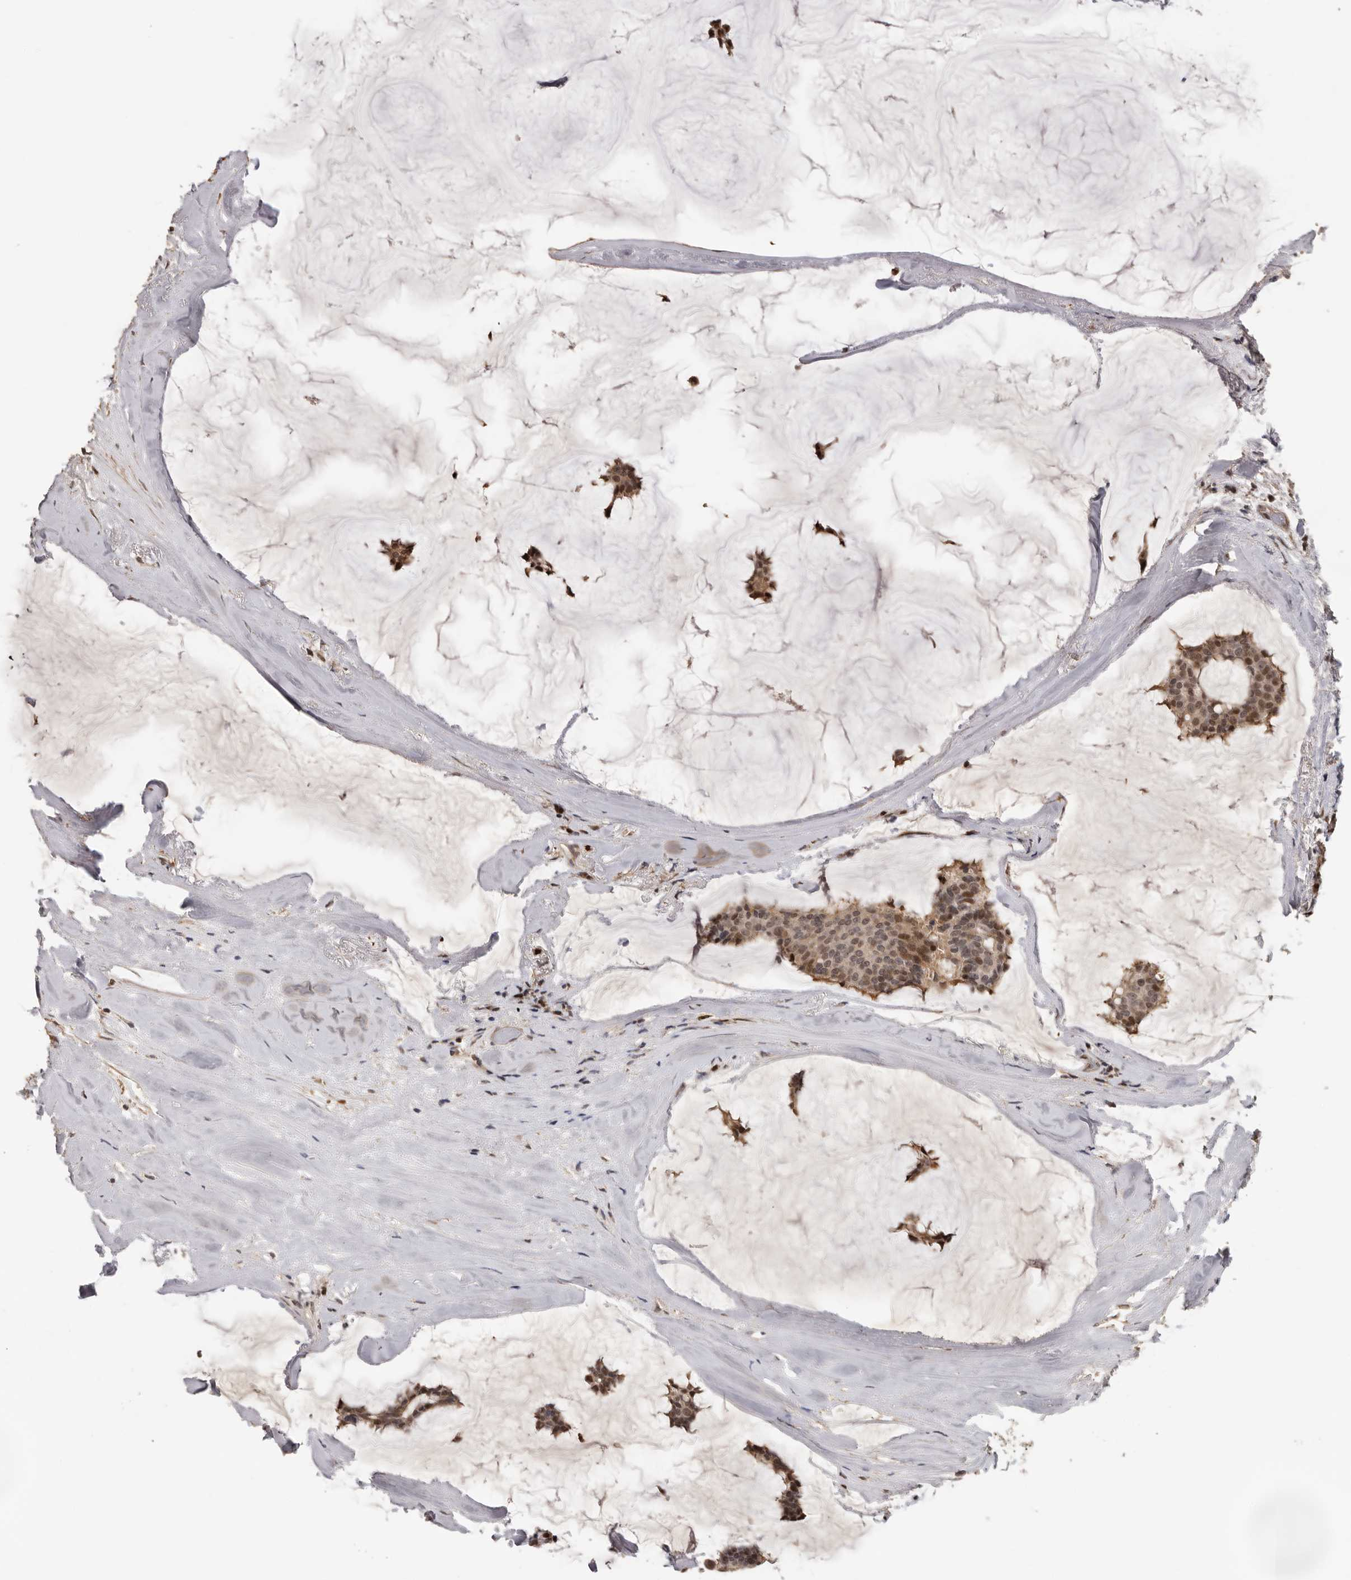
{"staining": {"intensity": "moderate", "quantity": ">75%", "location": "cytoplasmic/membranous,nuclear"}, "tissue": "breast cancer", "cell_type": "Tumor cells", "image_type": "cancer", "snomed": [{"axis": "morphology", "description": "Duct carcinoma"}, {"axis": "topography", "description": "Breast"}], "caption": "Breast cancer stained with a brown dye displays moderate cytoplasmic/membranous and nuclear positive staining in approximately >75% of tumor cells.", "gene": "KIF2B", "patient": {"sex": "female", "age": 93}}